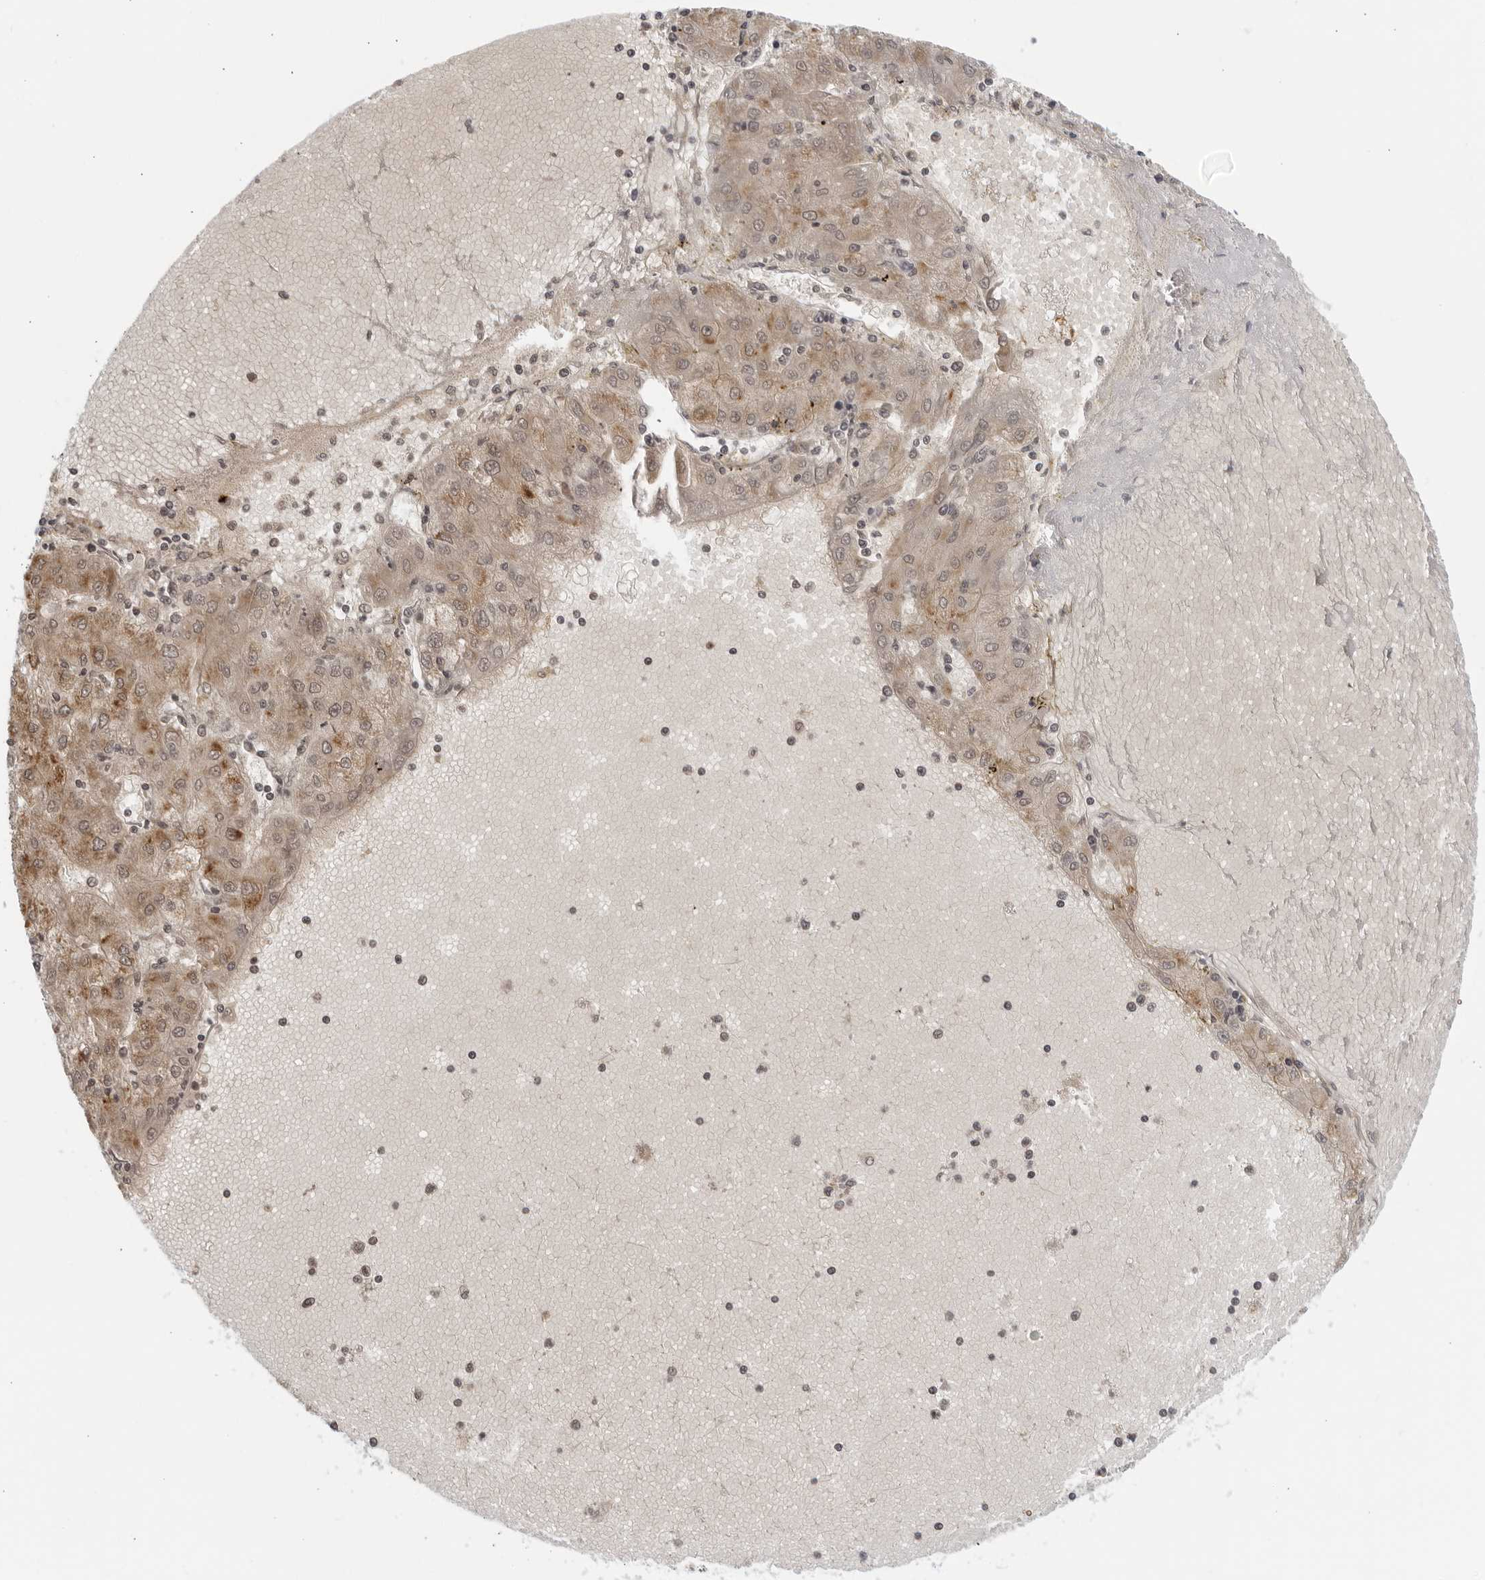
{"staining": {"intensity": "moderate", "quantity": "25%-75%", "location": "cytoplasmic/membranous"}, "tissue": "liver cancer", "cell_type": "Tumor cells", "image_type": "cancer", "snomed": [{"axis": "morphology", "description": "Carcinoma, Hepatocellular, NOS"}, {"axis": "topography", "description": "Liver"}], "caption": "Immunohistochemistry (IHC) histopathology image of human liver cancer stained for a protein (brown), which shows medium levels of moderate cytoplasmic/membranous staining in approximately 25%-75% of tumor cells.", "gene": "RAB11FIP3", "patient": {"sex": "male", "age": 72}}